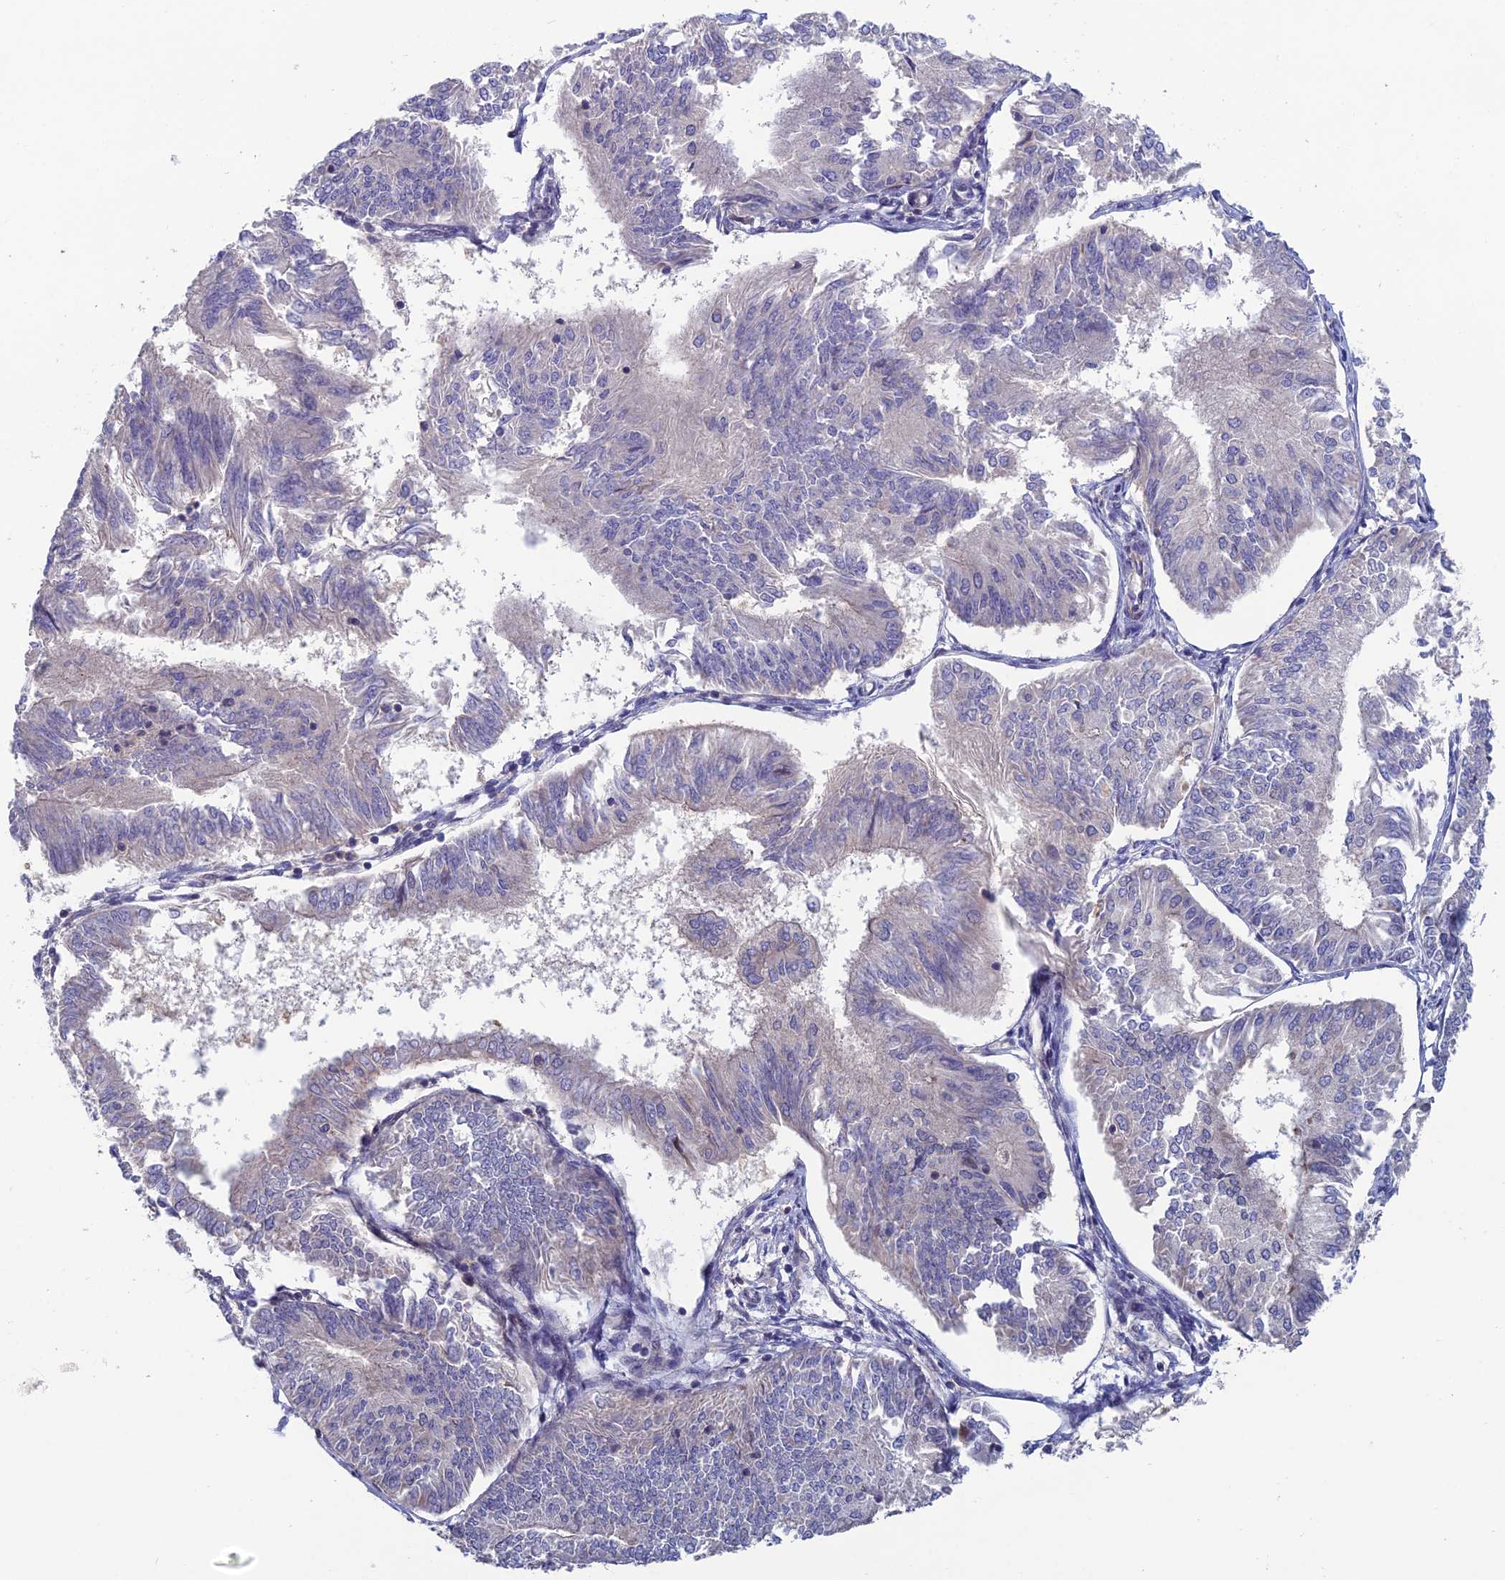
{"staining": {"intensity": "negative", "quantity": "none", "location": "none"}, "tissue": "endometrial cancer", "cell_type": "Tumor cells", "image_type": "cancer", "snomed": [{"axis": "morphology", "description": "Adenocarcinoma, NOS"}, {"axis": "topography", "description": "Endometrium"}], "caption": "Immunohistochemistry image of neoplastic tissue: human adenocarcinoma (endometrial) stained with DAB (3,3'-diaminobenzidine) shows no significant protein positivity in tumor cells.", "gene": "USP37", "patient": {"sex": "female", "age": 58}}